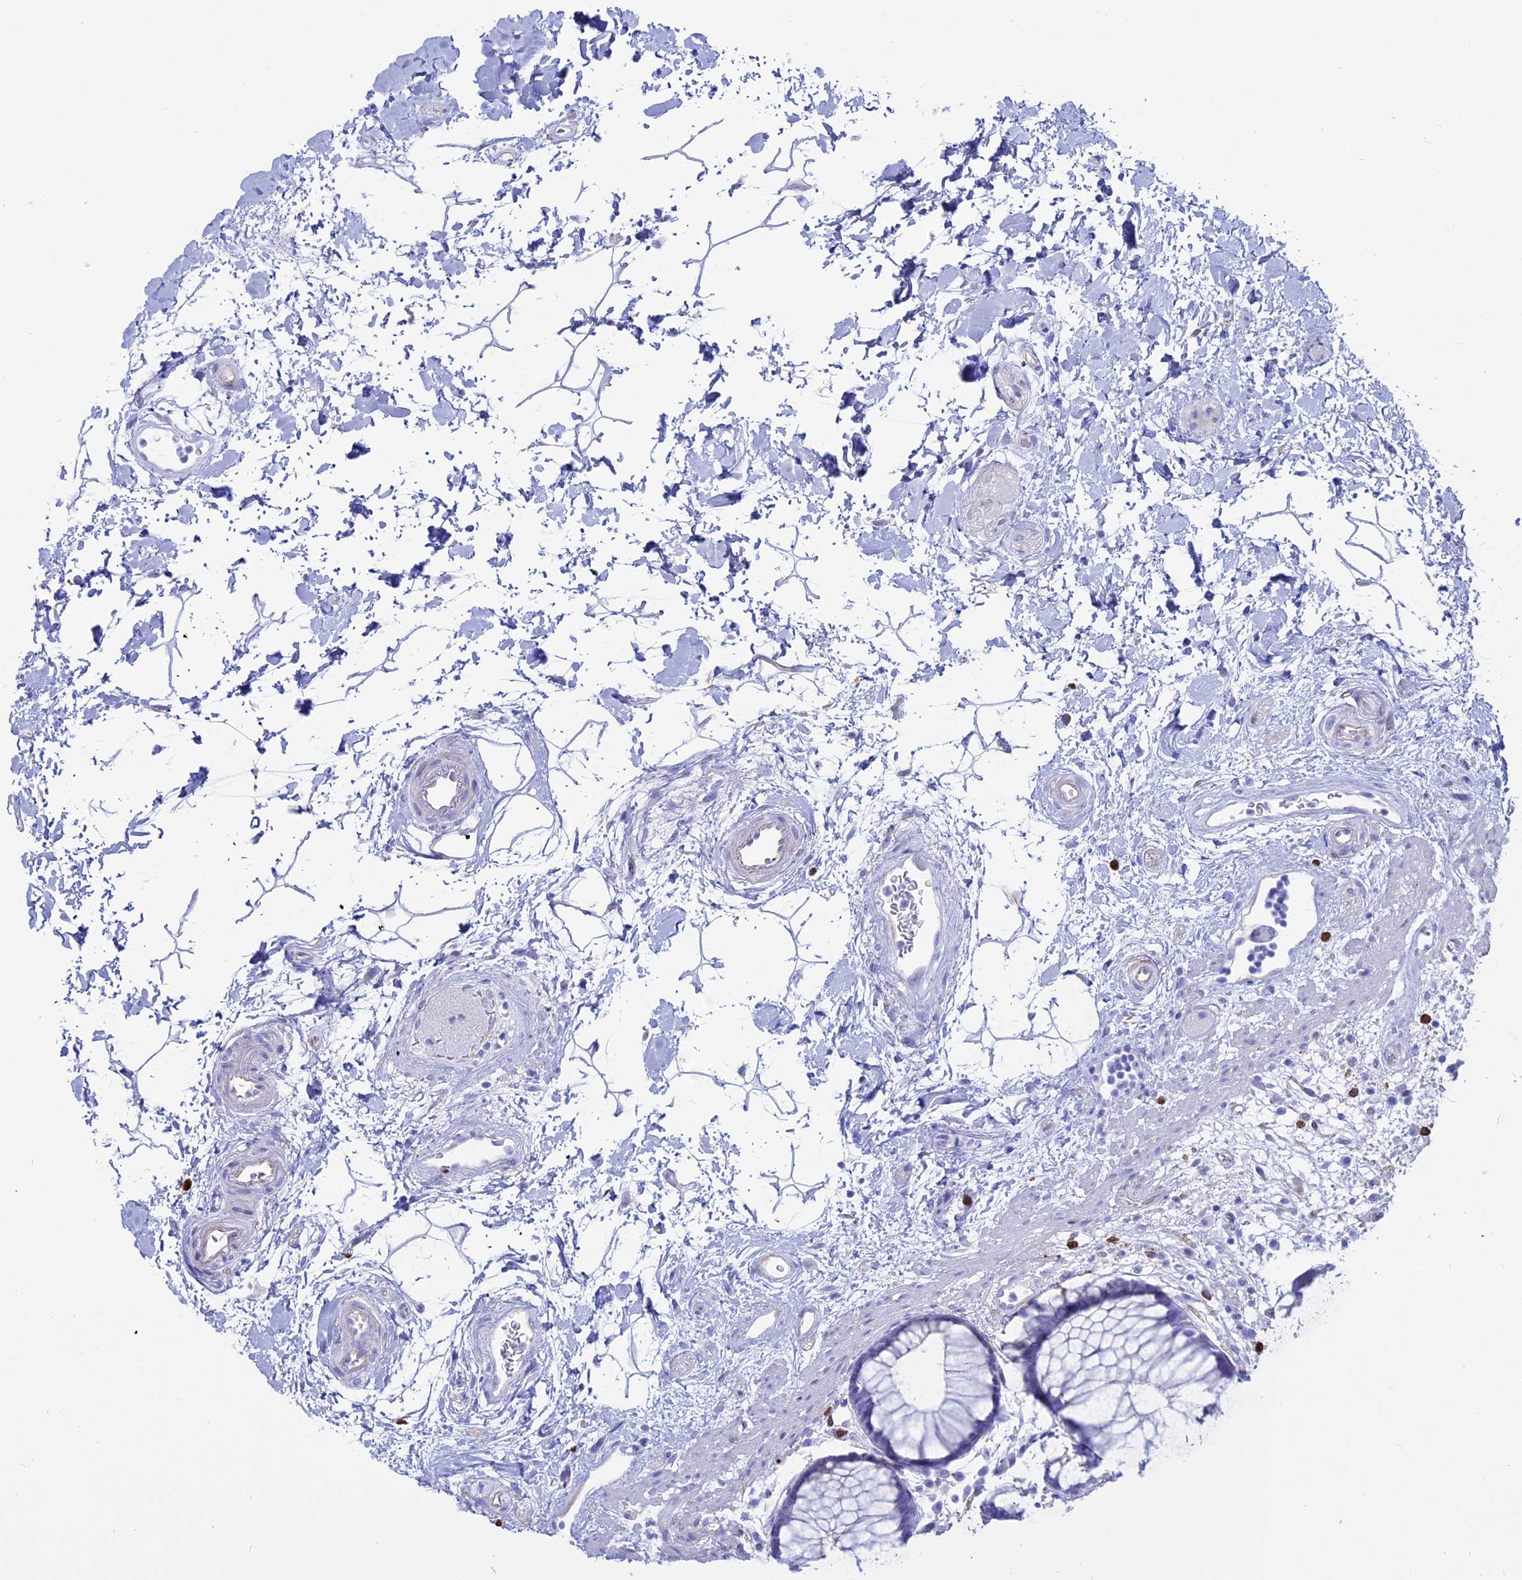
{"staining": {"intensity": "negative", "quantity": "none", "location": "none"}, "tissue": "rectum", "cell_type": "Glandular cells", "image_type": "normal", "snomed": [{"axis": "morphology", "description": "Normal tissue, NOS"}, {"axis": "topography", "description": "Rectum"}], "caption": "Immunohistochemistry (IHC) of normal rectum exhibits no expression in glandular cells.", "gene": "OR2AE1", "patient": {"sex": "male", "age": 51}}